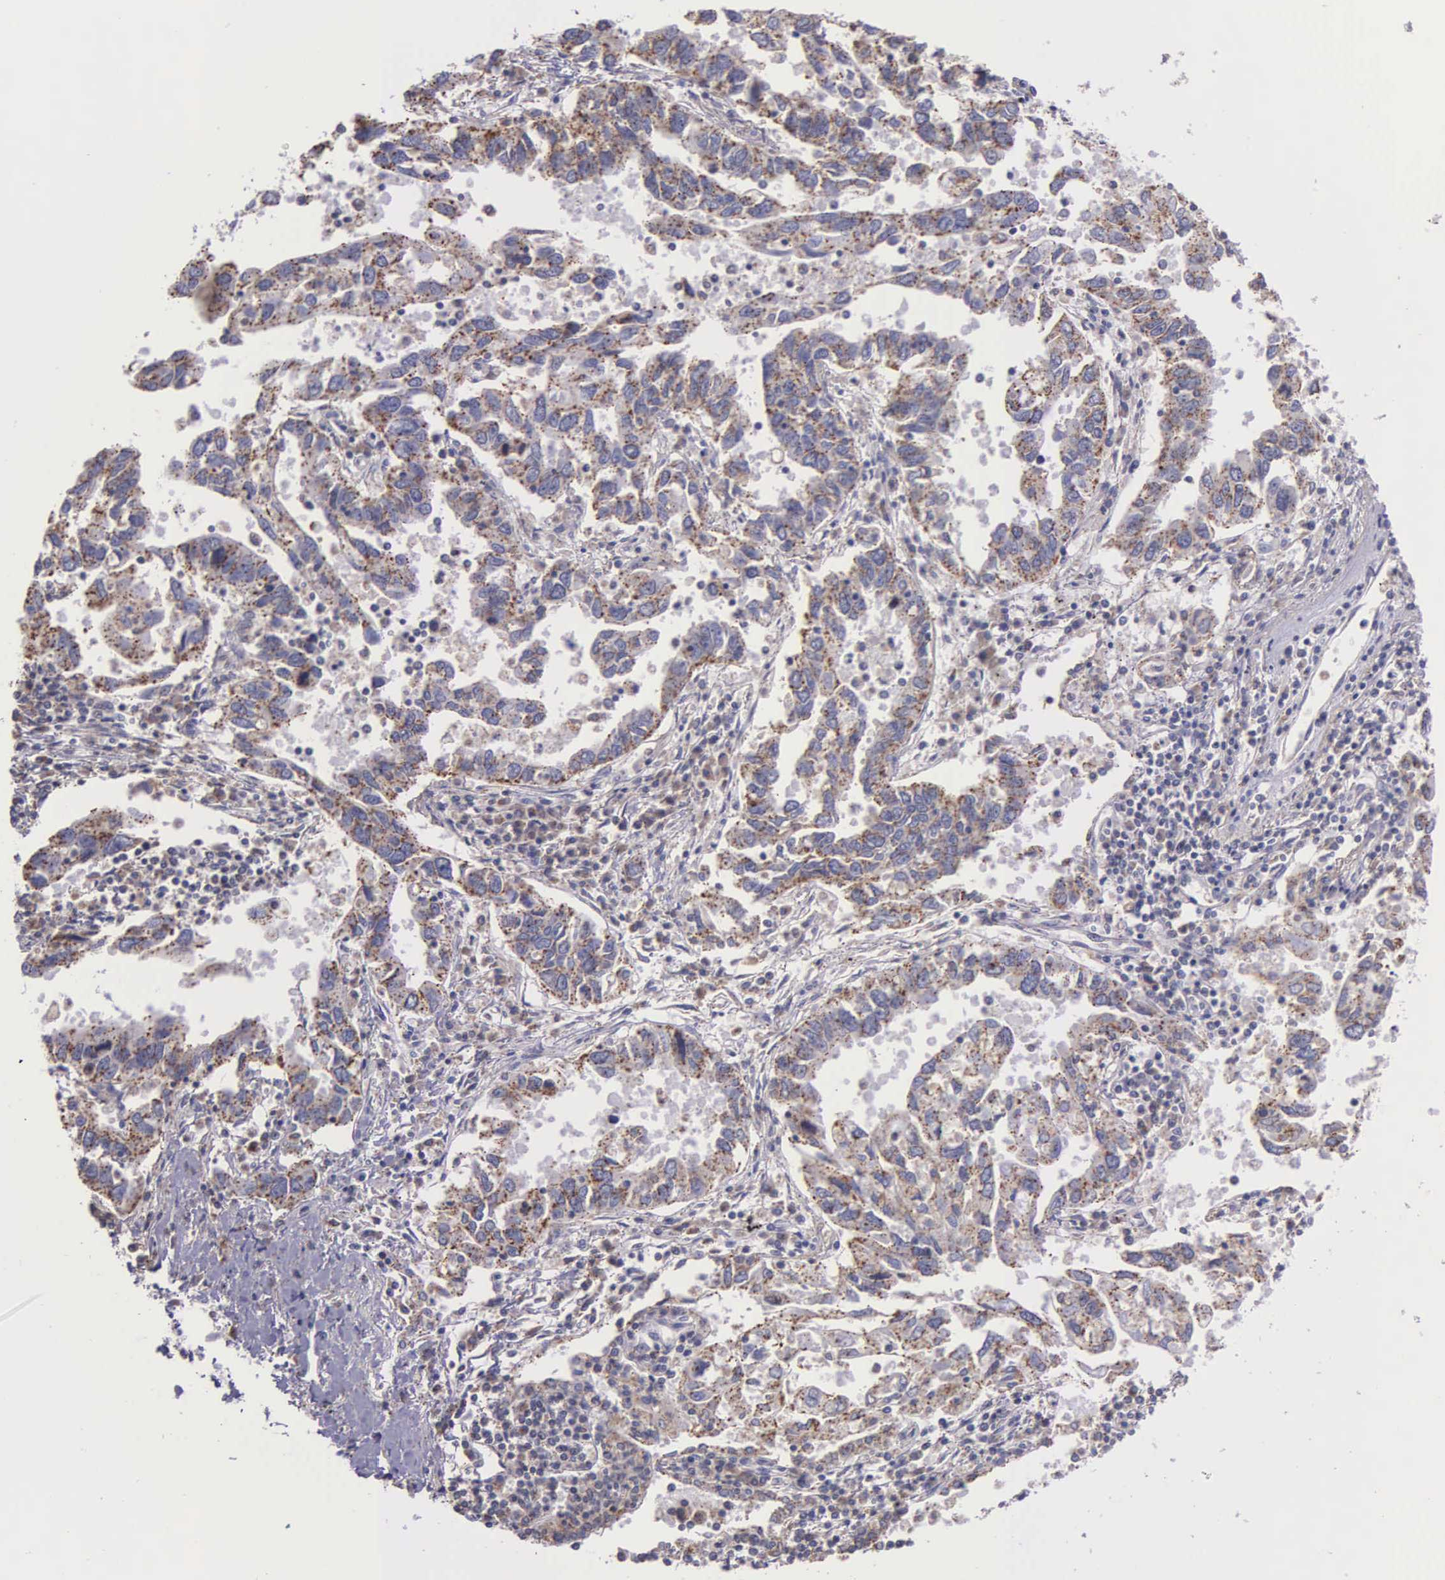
{"staining": {"intensity": "weak", "quantity": ">75%", "location": "cytoplasmic/membranous"}, "tissue": "lung cancer", "cell_type": "Tumor cells", "image_type": "cancer", "snomed": [{"axis": "morphology", "description": "Adenocarcinoma, NOS"}, {"axis": "topography", "description": "Lung"}], "caption": "Adenocarcinoma (lung) stained for a protein (brown) reveals weak cytoplasmic/membranous positive expression in approximately >75% of tumor cells.", "gene": "MIA2", "patient": {"sex": "male", "age": 48}}